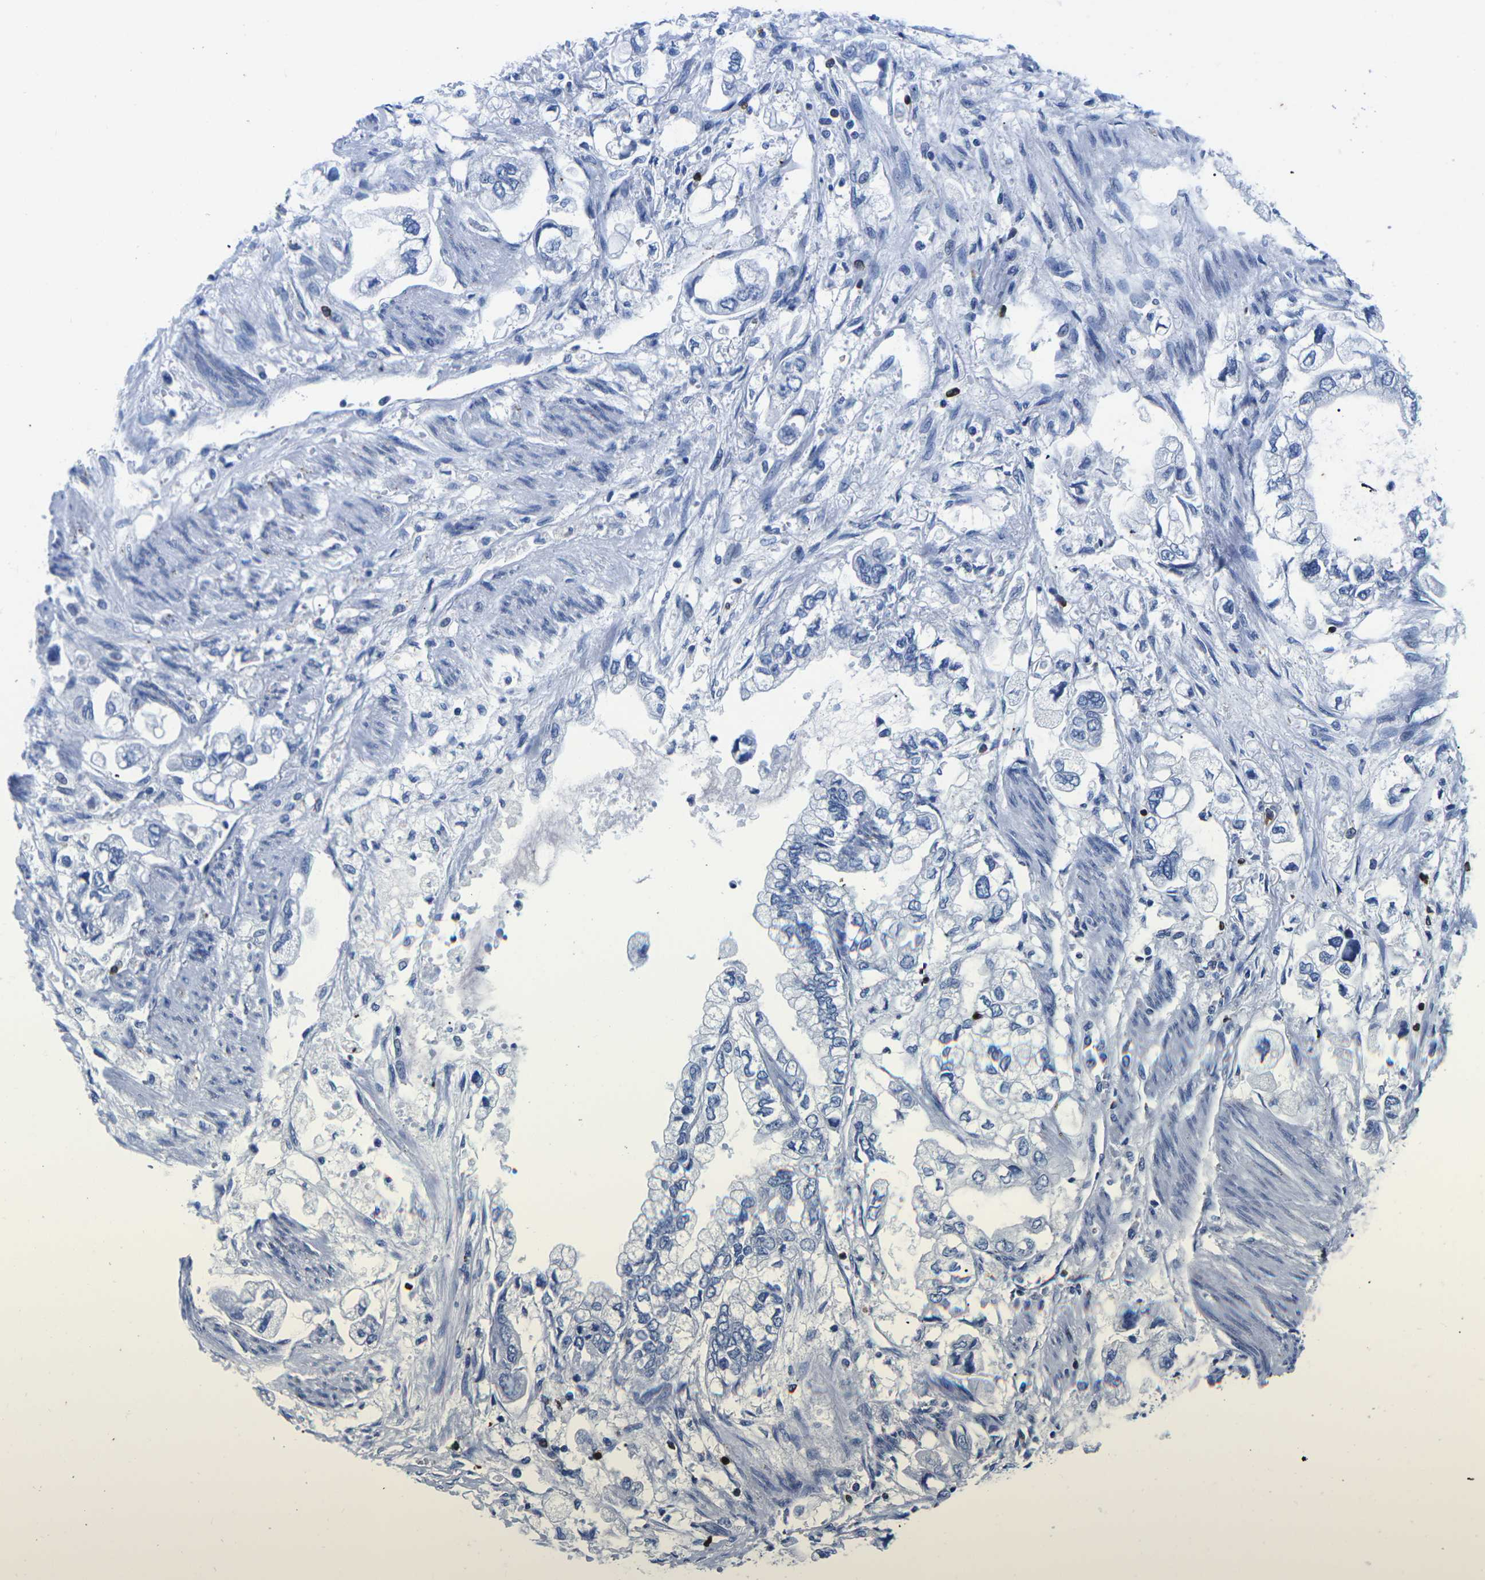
{"staining": {"intensity": "negative", "quantity": "none", "location": "none"}, "tissue": "stomach cancer", "cell_type": "Tumor cells", "image_type": "cancer", "snomed": [{"axis": "morphology", "description": "Normal tissue, NOS"}, {"axis": "morphology", "description": "Adenocarcinoma, NOS"}, {"axis": "topography", "description": "Stomach"}], "caption": "Tumor cells are negative for protein expression in human adenocarcinoma (stomach).", "gene": "CTSW", "patient": {"sex": "male", "age": 62}}